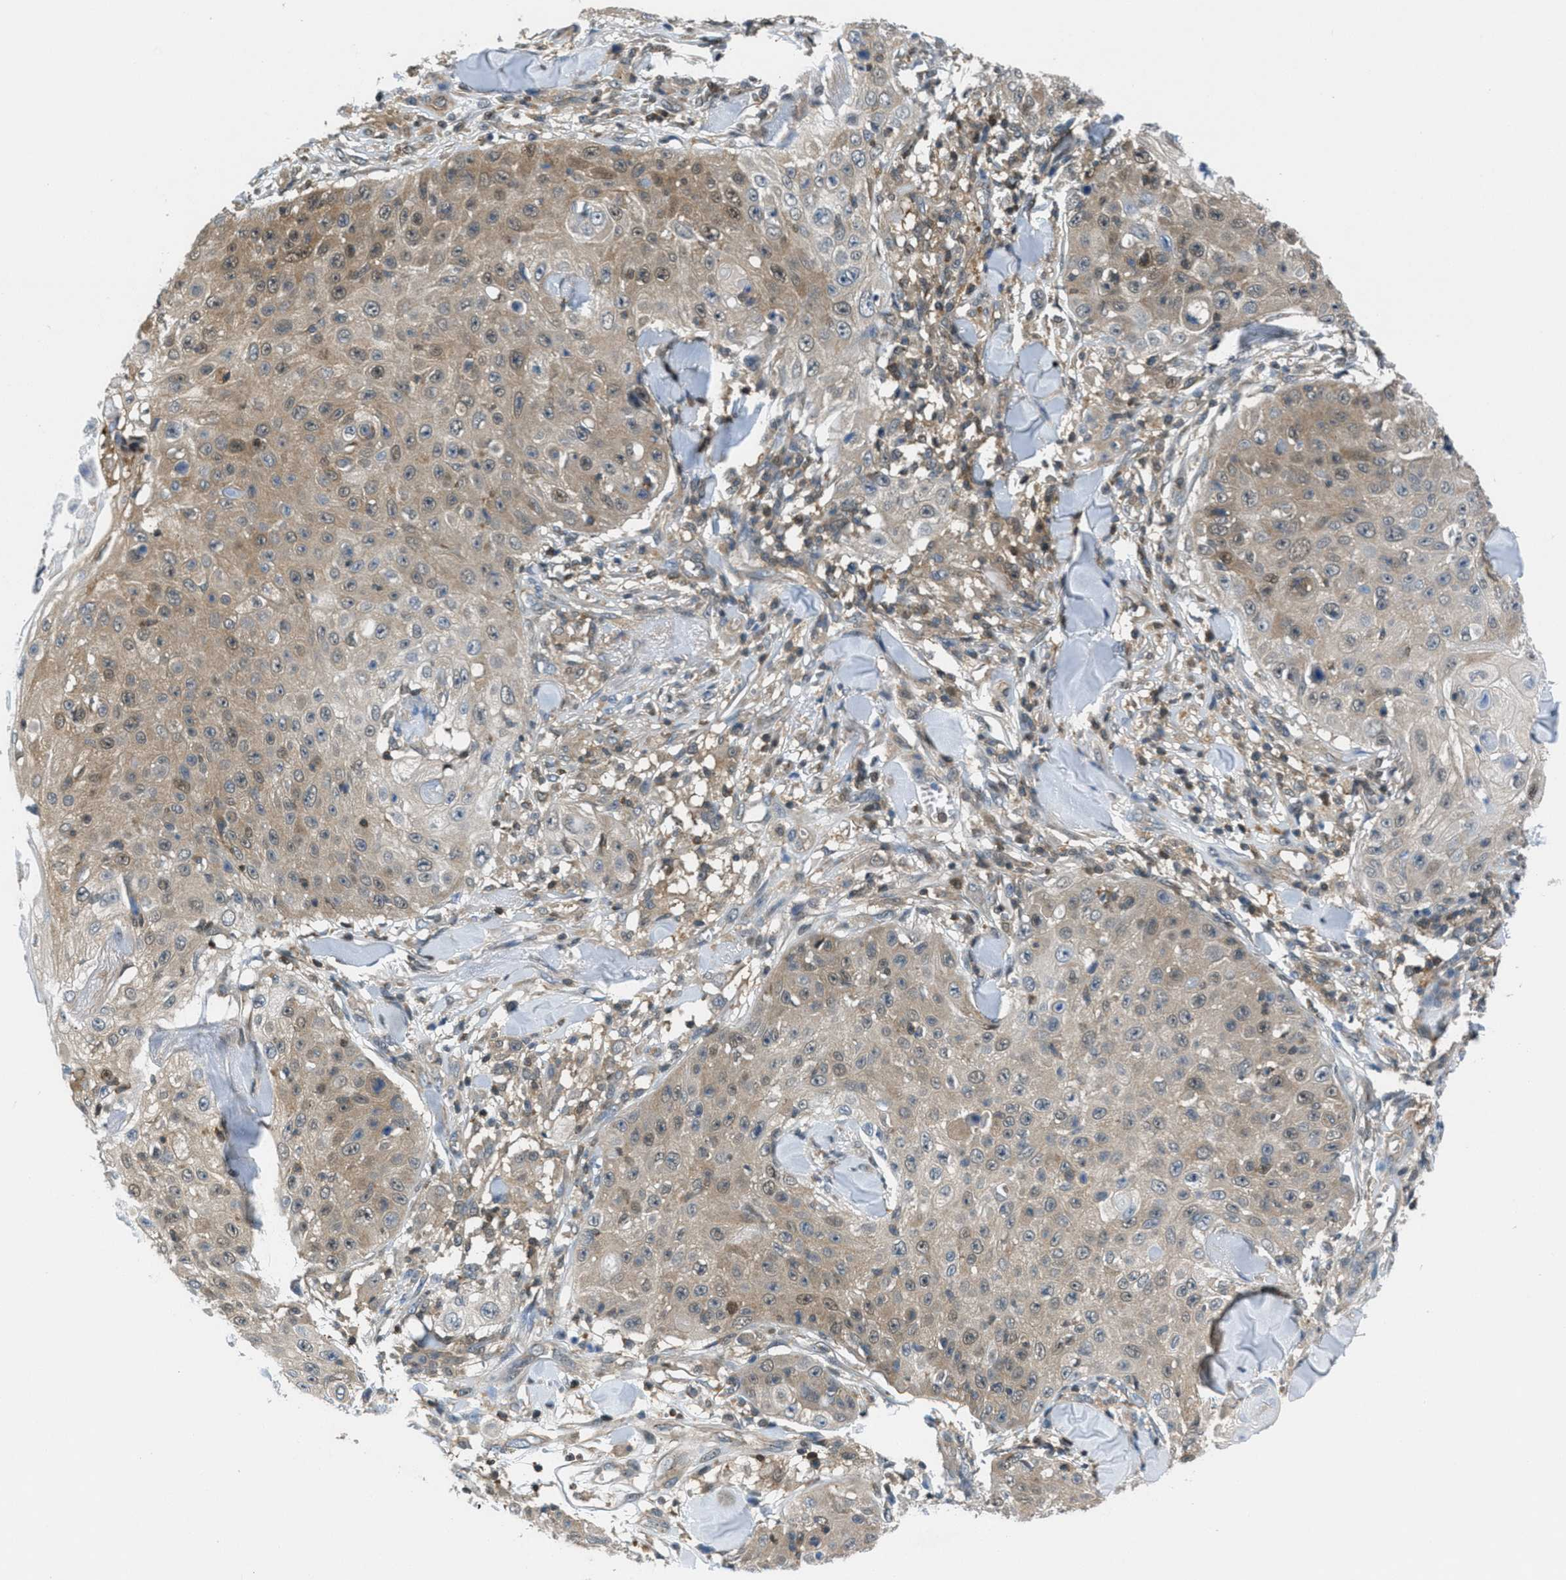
{"staining": {"intensity": "weak", "quantity": ">75%", "location": "cytoplasmic/membranous"}, "tissue": "skin cancer", "cell_type": "Tumor cells", "image_type": "cancer", "snomed": [{"axis": "morphology", "description": "Squamous cell carcinoma, NOS"}, {"axis": "topography", "description": "Skin"}], "caption": "Weak cytoplasmic/membranous protein staining is seen in approximately >75% of tumor cells in skin cancer (squamous cell carcinoma). (IHC, brightfield microscopy, high magnification).", "gene": "PIP5K1C", "patient": {"sex": "male", "age": 86}}